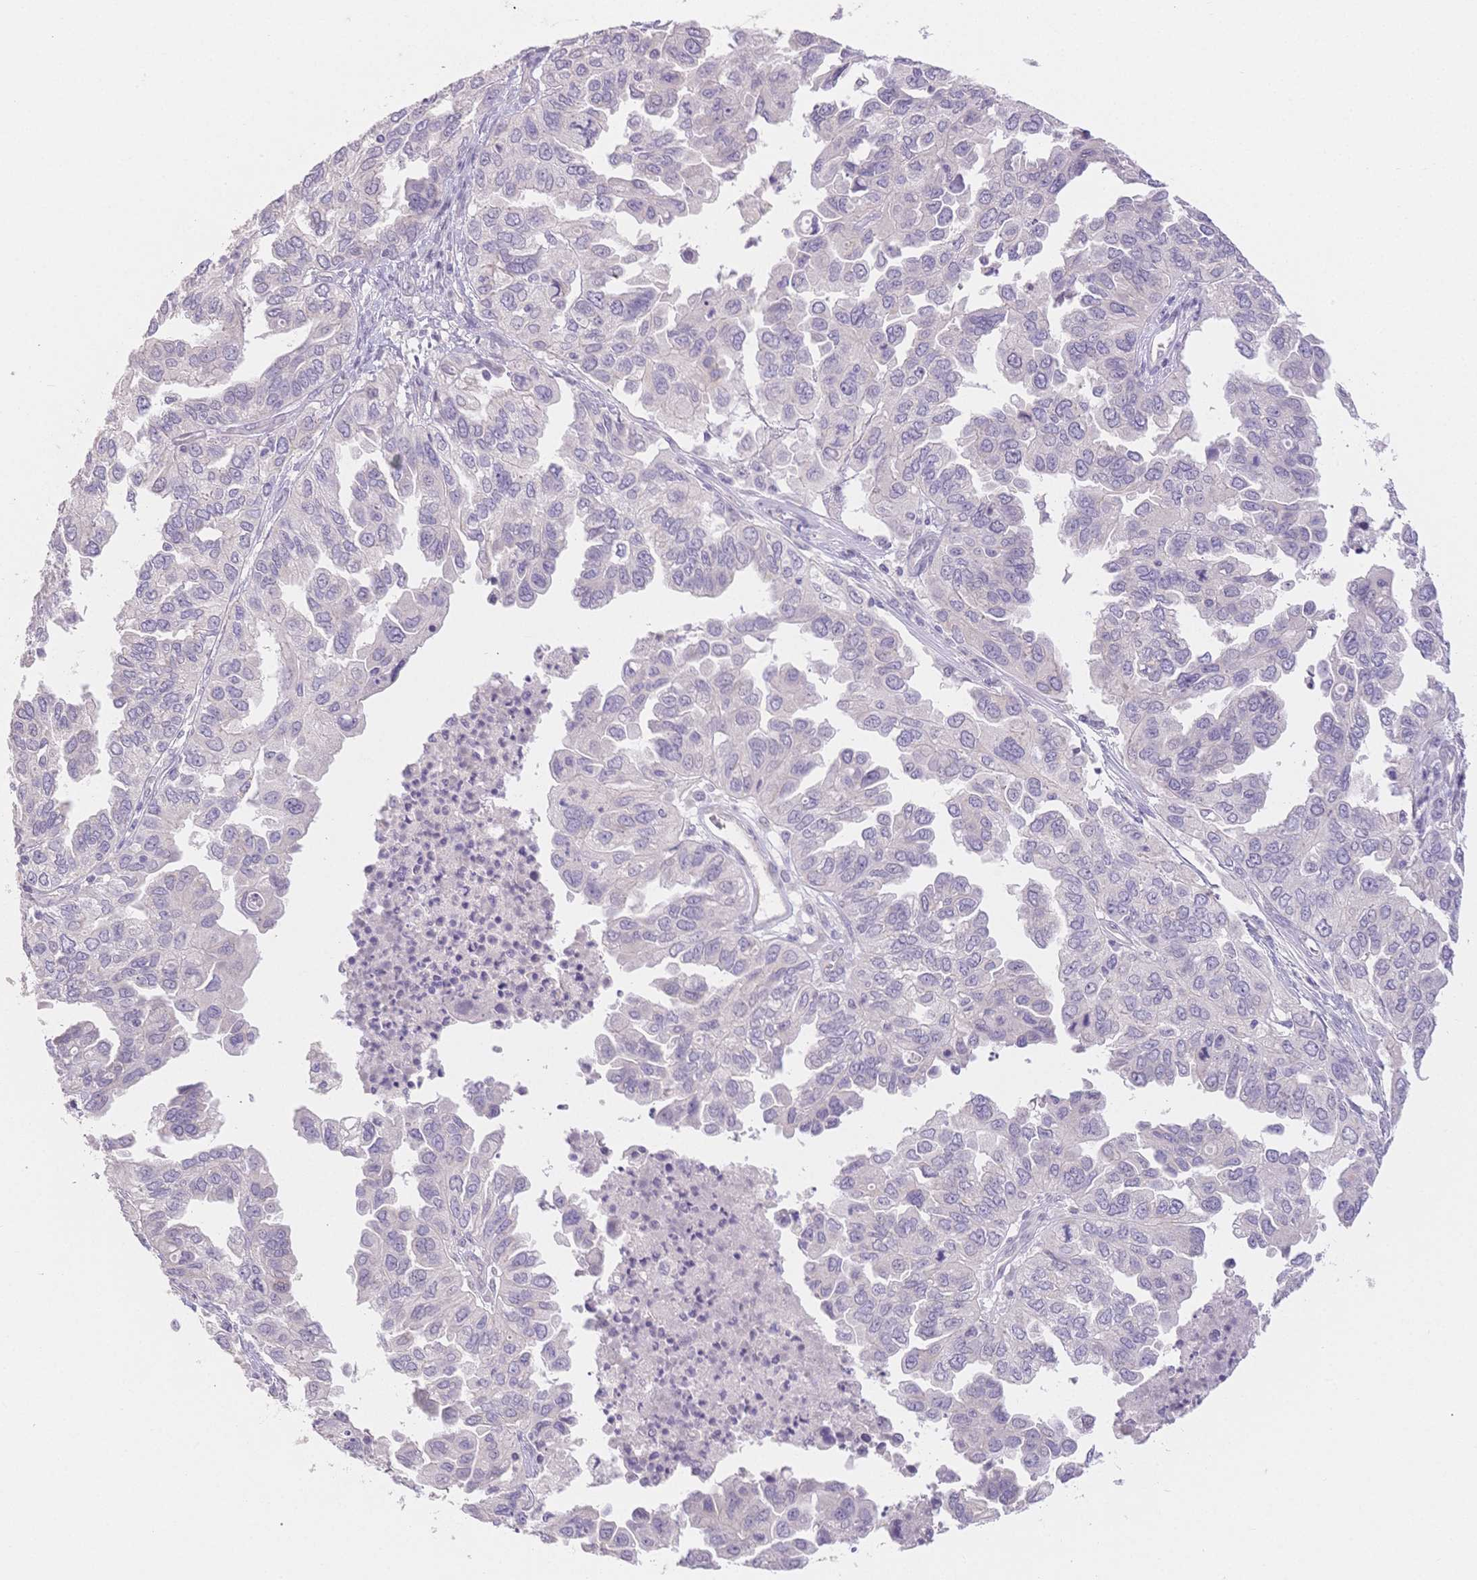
{"staining": {"intensity": "negative", "quantity": "none", "location": "none"}, "tissue": "ovarian cancer", "cell_type": "Tumor cells", "image_type": "cancer", "snomed": [{"axis": "morphology", "description": "Cystadenocarcinoma, serous, NOS"}, {"axis": "topography", "description": "Ovary"}], "caption": "IHC photomicrograph of human ovarian cancer (serous cystadenocarcinoma) stained for a protein (brown), which reveals no positivity in tumor cells. The staining is performed using DAB brown chromogen with nuclei counter-stained in using hematoxylin.", "gene": "SUV39H2", "patient": {"sex": "female", "age": 53}}